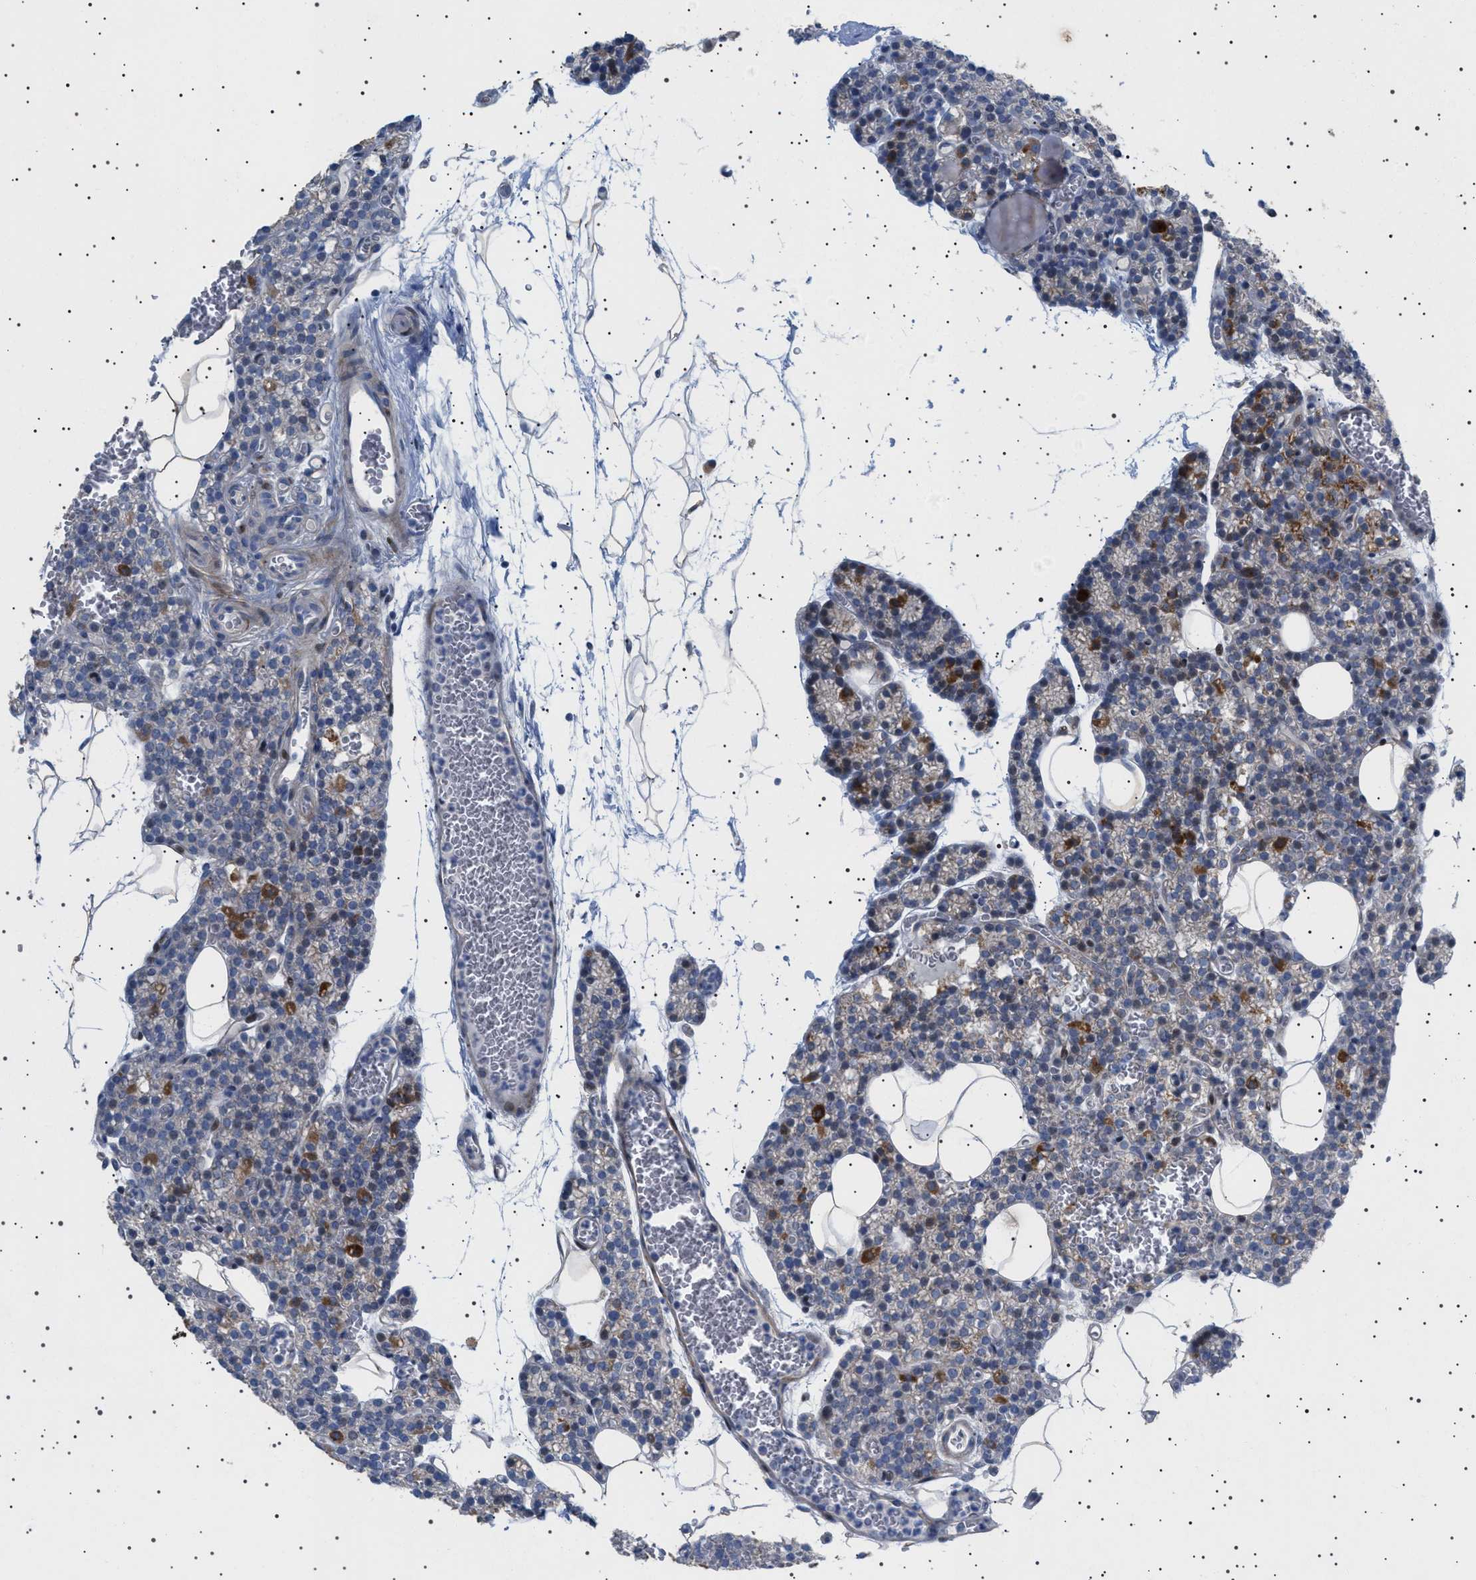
{"staining": {"intensity": "moderate", "quantity": "<25%", "location": "cytoplasmic/membranous"}, "tissue": "parathyroid gland", "cell_type": "Glandular cells", "image_type": "normal", "snomed": [{"axis": "morphology", "description": "Normal tissue, NOS"}, {"axis": "morphology", "description": "Adenoma, NOS"}, {"axis": "topography", "description": "Parathyroid gland"}], "caption": "Protein positivity by IHC exhibits moderate cytoplasmic/membranous staining in about <25% of glandular cells in normal parathyroid gland.", "gene": "HTR1A", "patient": {"sex": "female", "age": 58}}